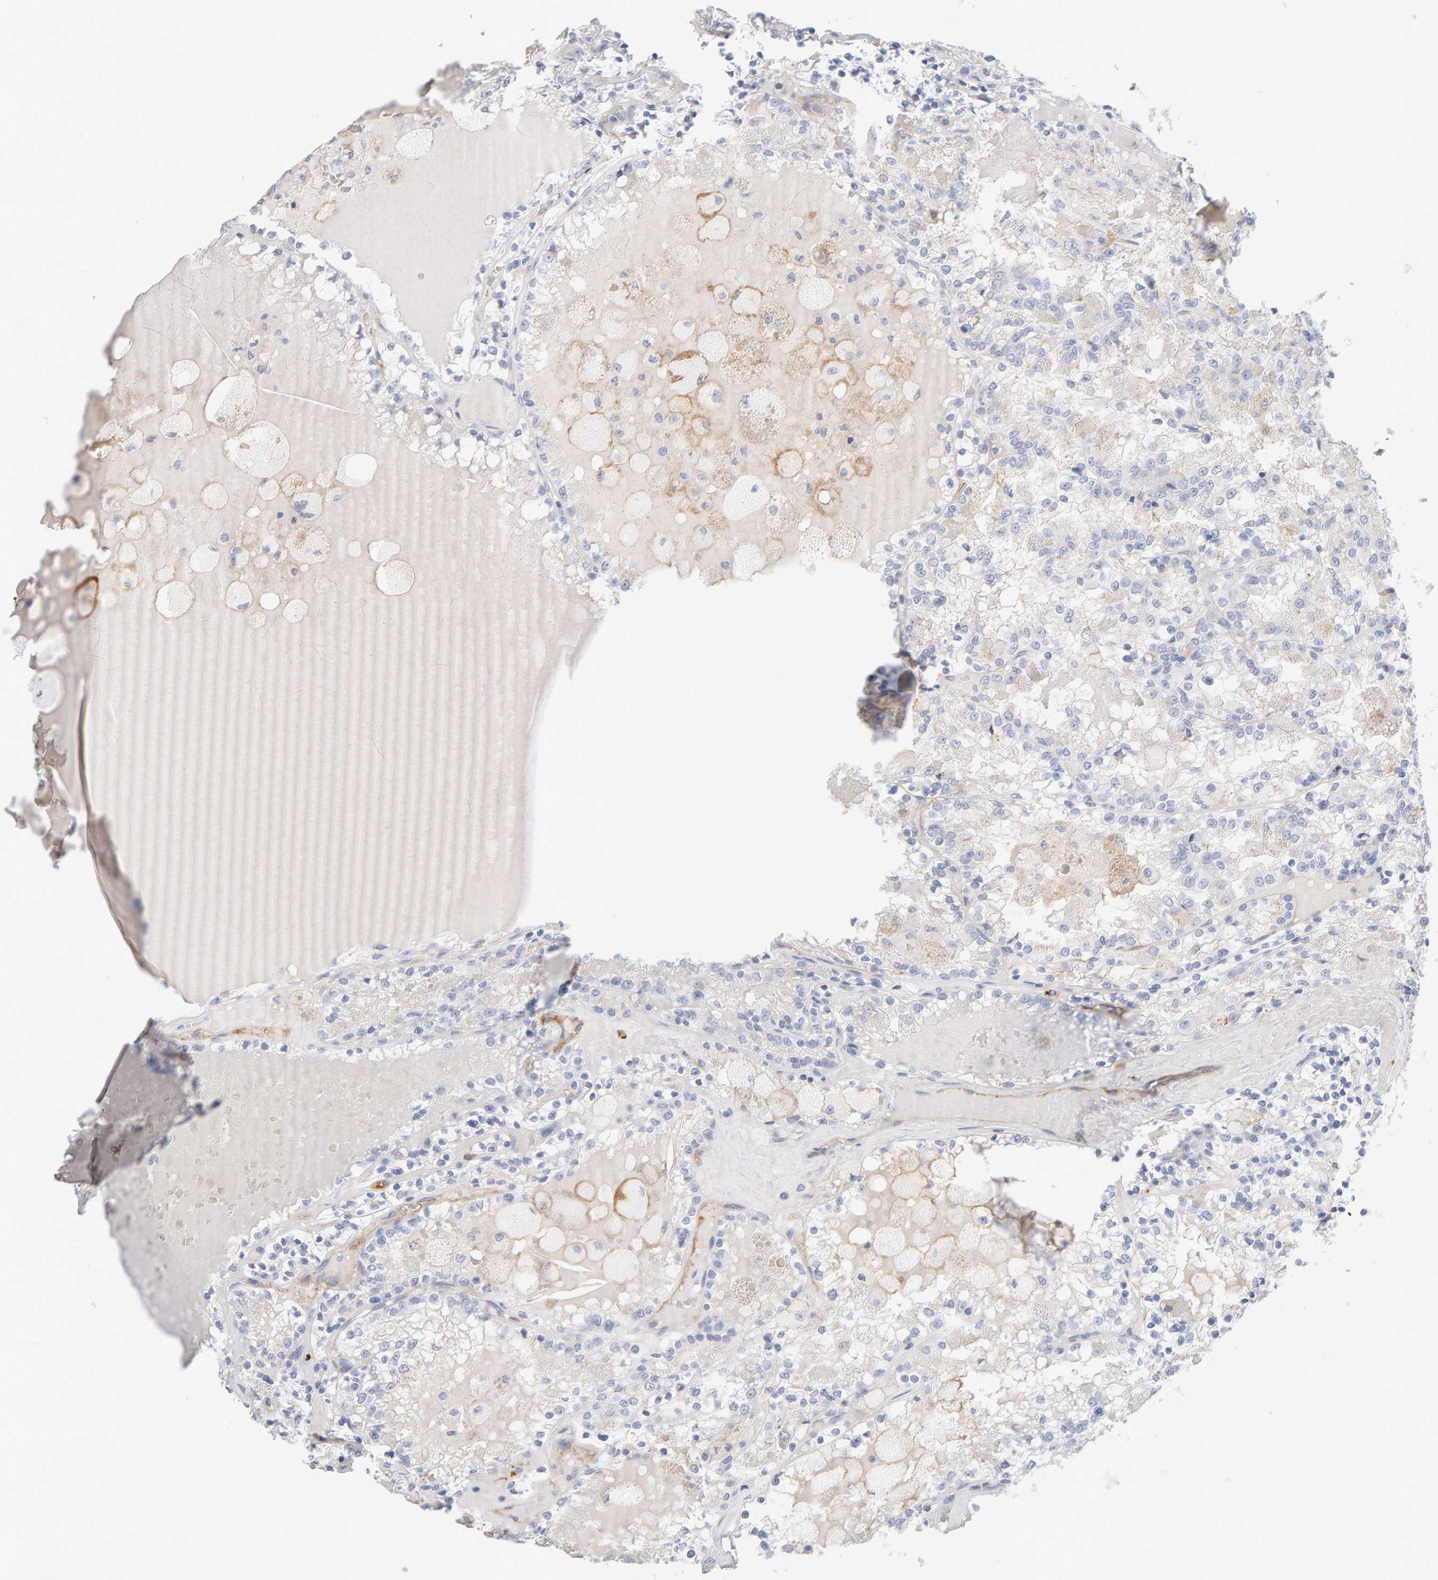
{"staining": {"intensity": "negative", "quantity": "none", "location": "none"}, "tissue": "renal cancer", "cell_type": "Tumor cells", "image_type": "cancer", "snomed": [{"axis": "morphology", "description": "Adenocarcinoma, NOS"}, {"axis": "topography", "description": "Kidney"}], "caption": "A high-resolution micrograph shows immunohistochemistry staining of renal cancer (adenocarcinoma), which exhibits no significant positivity in tumor cells. (Stains: DAB (3,3'-diaminobenzidine) immunohistochemistry with hematoxylin counter stain, Microscopy: brightfield microscopy at high magnification).", "gene": "METRNL", "patient": {"sex": "female", "age": 56}}